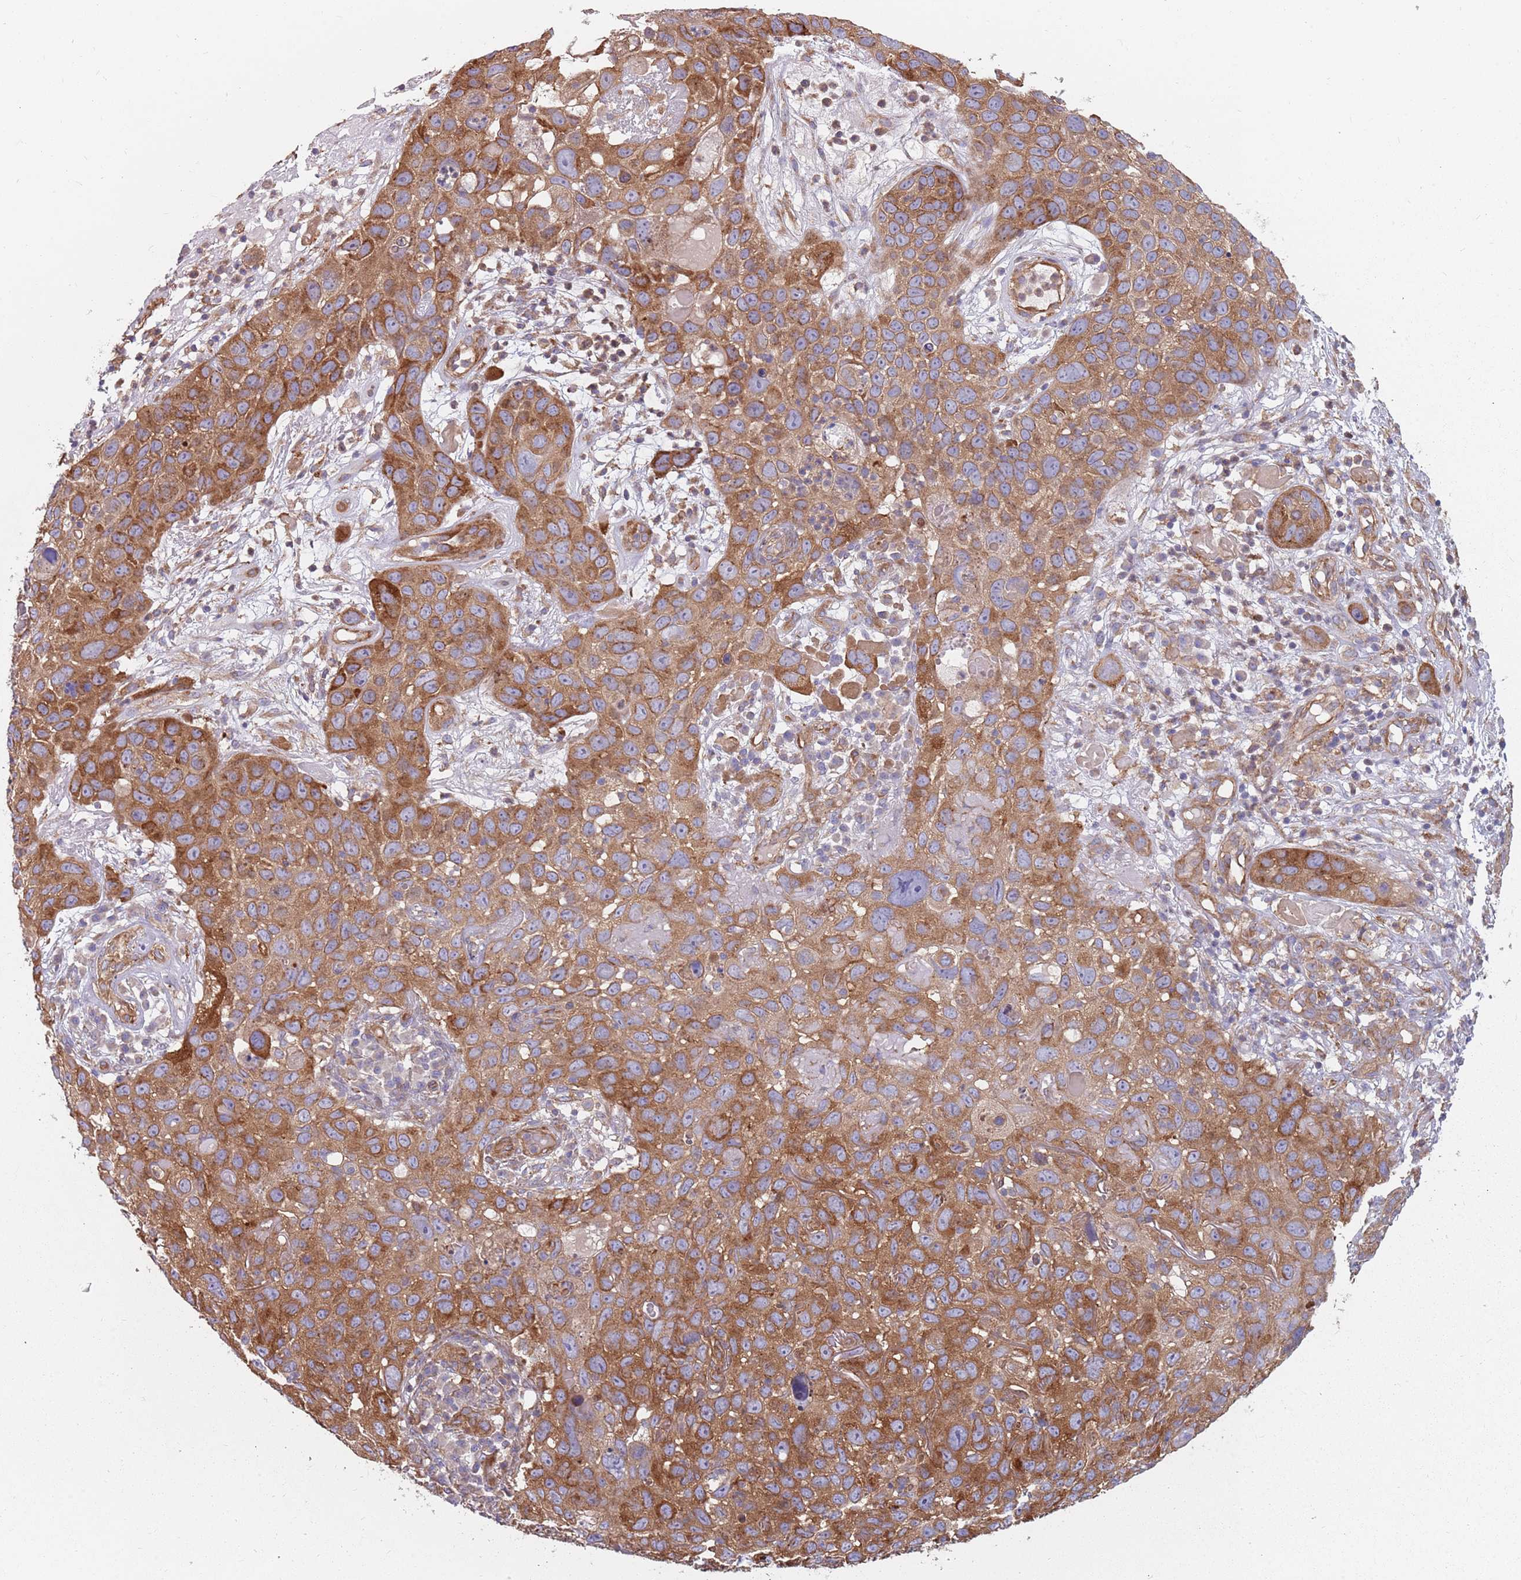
{"staining": {"intensity": "strong", "quantity": ">75%", "location": "cytoplasmic/membranous"}, "tissue": "skin cancer", "cell_type": "Tumor cells", "image_type": "cancer", "snomed": [{"axis": "morphology", "description": "Squamous cell carcinoma in situ, NOS"}, {"axis": "morphology", "description": "Squamous cell carcinoma, NOS"}, {"axis": "topography", "description": "Skin"}], "caption": "Skin squamous cell carcinoma stained for a protein demonstrates strong cytoplasmic/membranous positivity in tumor cells. Using DAB (brown) and hematoxylin (blue) stains, captured at high magnification using brightfield microscopy.", "gene": "SPDL1", "patient": {"sex": "male", "age": 93}}